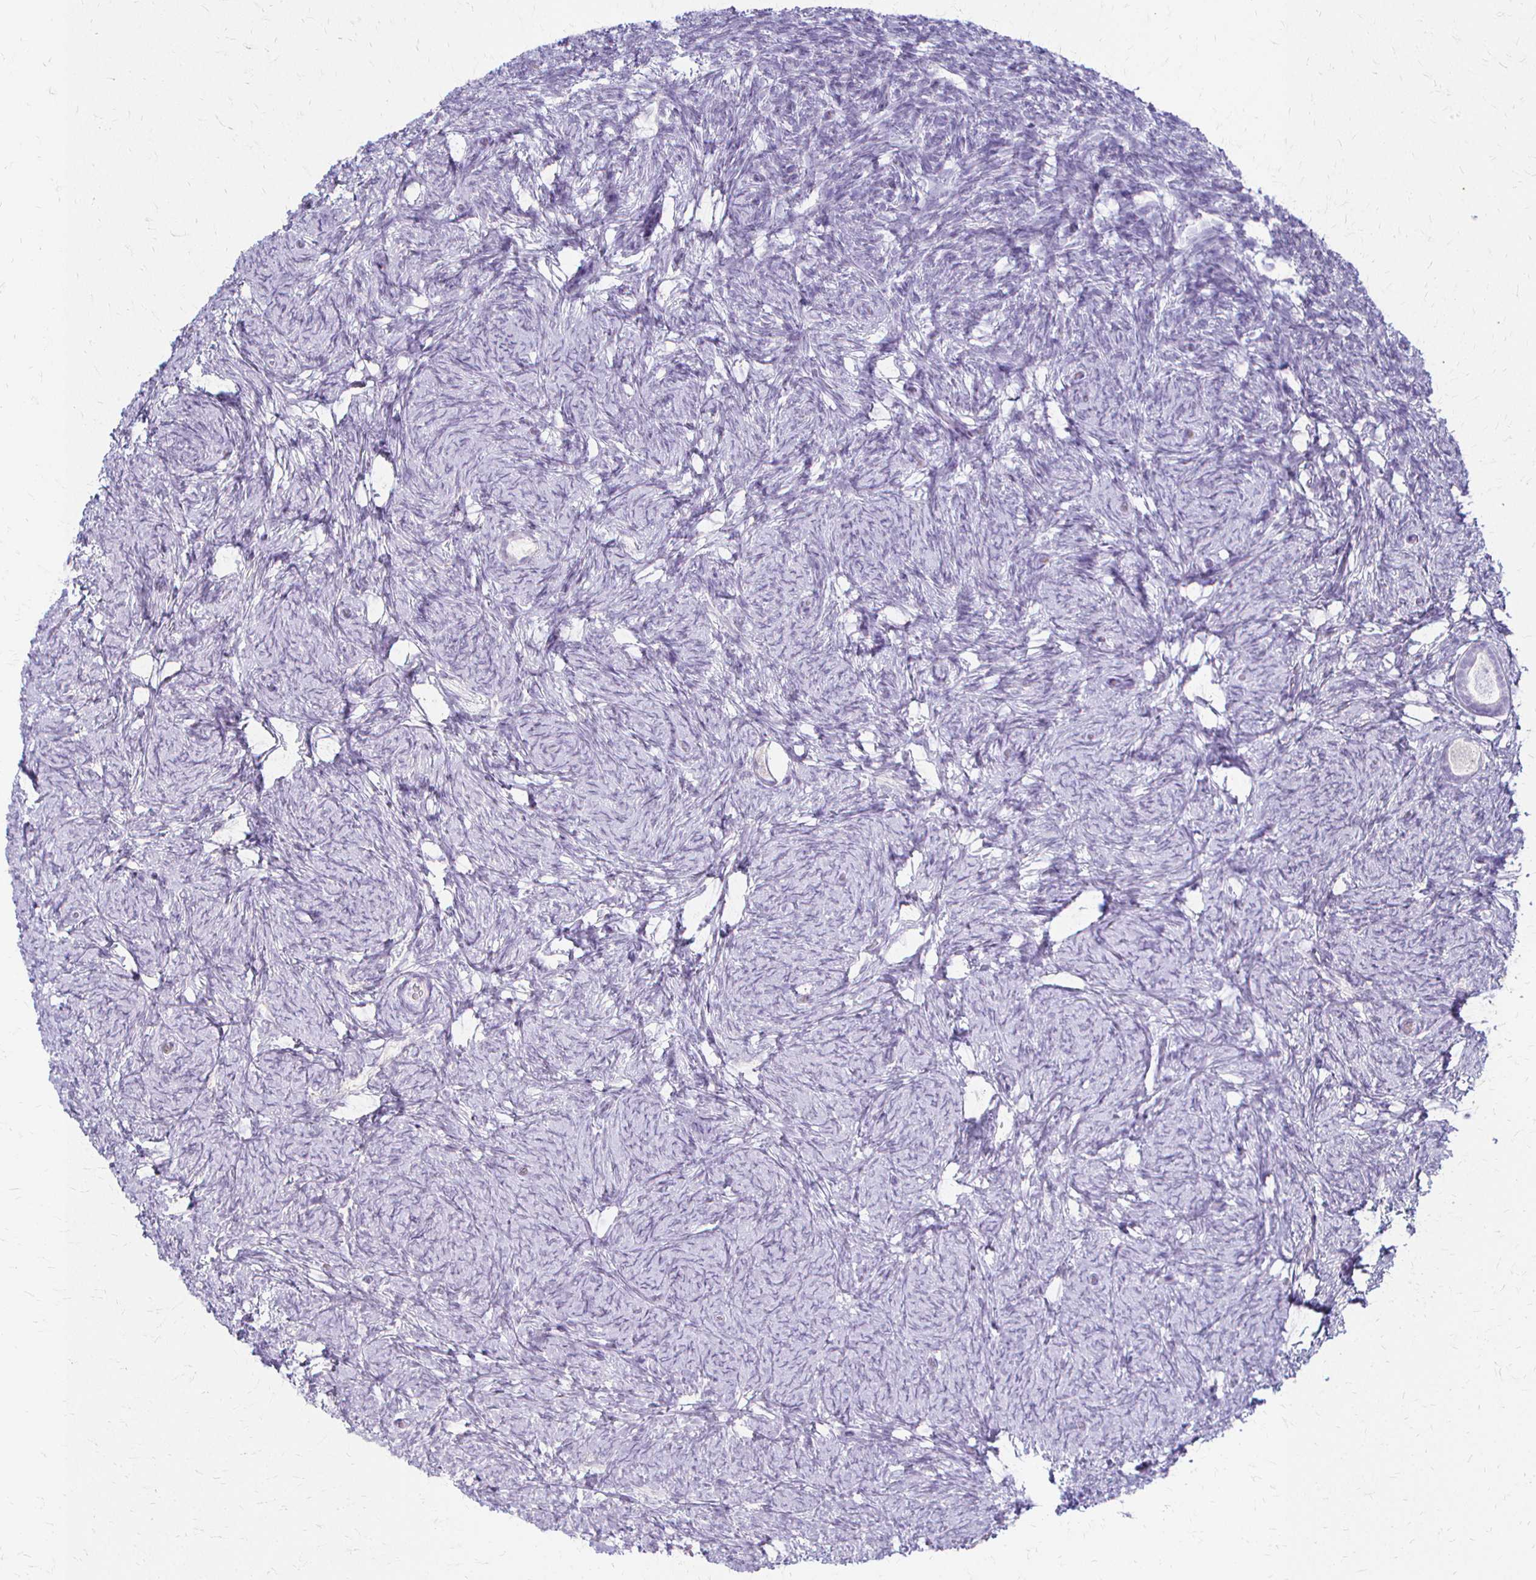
{"staining": {"intensity": "negative", "quantity": "none", "location": "none"}, "tissue": "ovary", "cell_type": "Follicle cells", "image_type": "normal", "snomed": [{"axis": "morphology", "description": "Normal tissue, NOS"}, {"axis": "topography", "description": "Ovary"}], "caption": "Benign ovary was stained to show a protein in brown. There is no significant positivity in follicle cells.", "gene": "ACP5", "patient": {"sex": "female", "age": 34}}